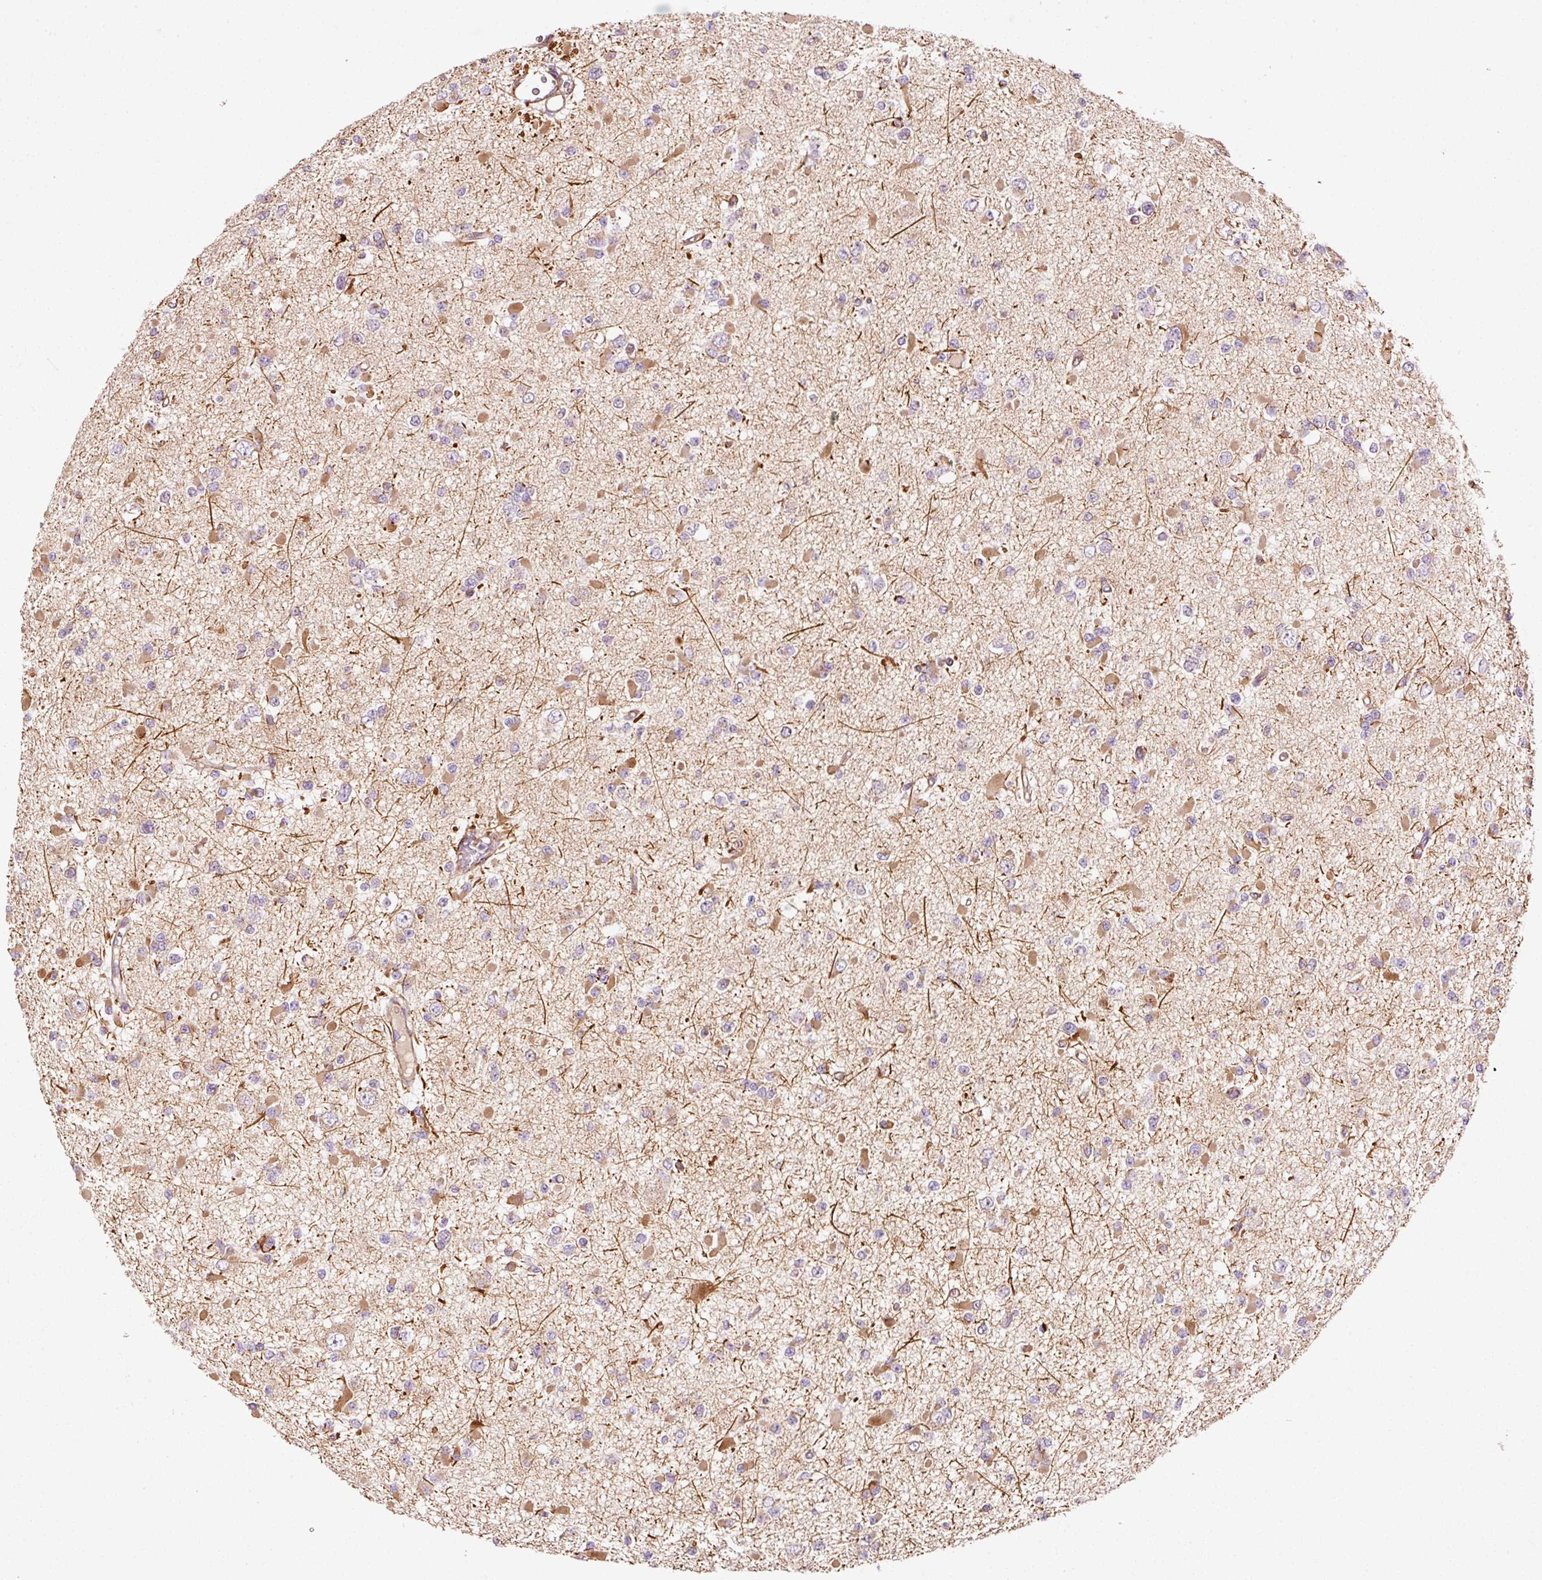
{"staining": {"intensity": "moderate", "quantity": "<25%", "location": "cytoplasmic/membranous"}, "tissue": "glioma", "cell_type": "Tumor cells", "image_type": "cancer", "snomed": [{"axis": "morphology", "description": "Glioma, malignant, Low grade"}, {"axis": "topography", "description": "Brain"}], "caption": "Brown immunohistochemical staining in human malignant glioma (low-grade) displays moderate cytoplasmic/membranous staining in approximately <25% of tumor cells.", "gene": "PPP1R14B", "patient": {"sex": "female", "age": 22}}